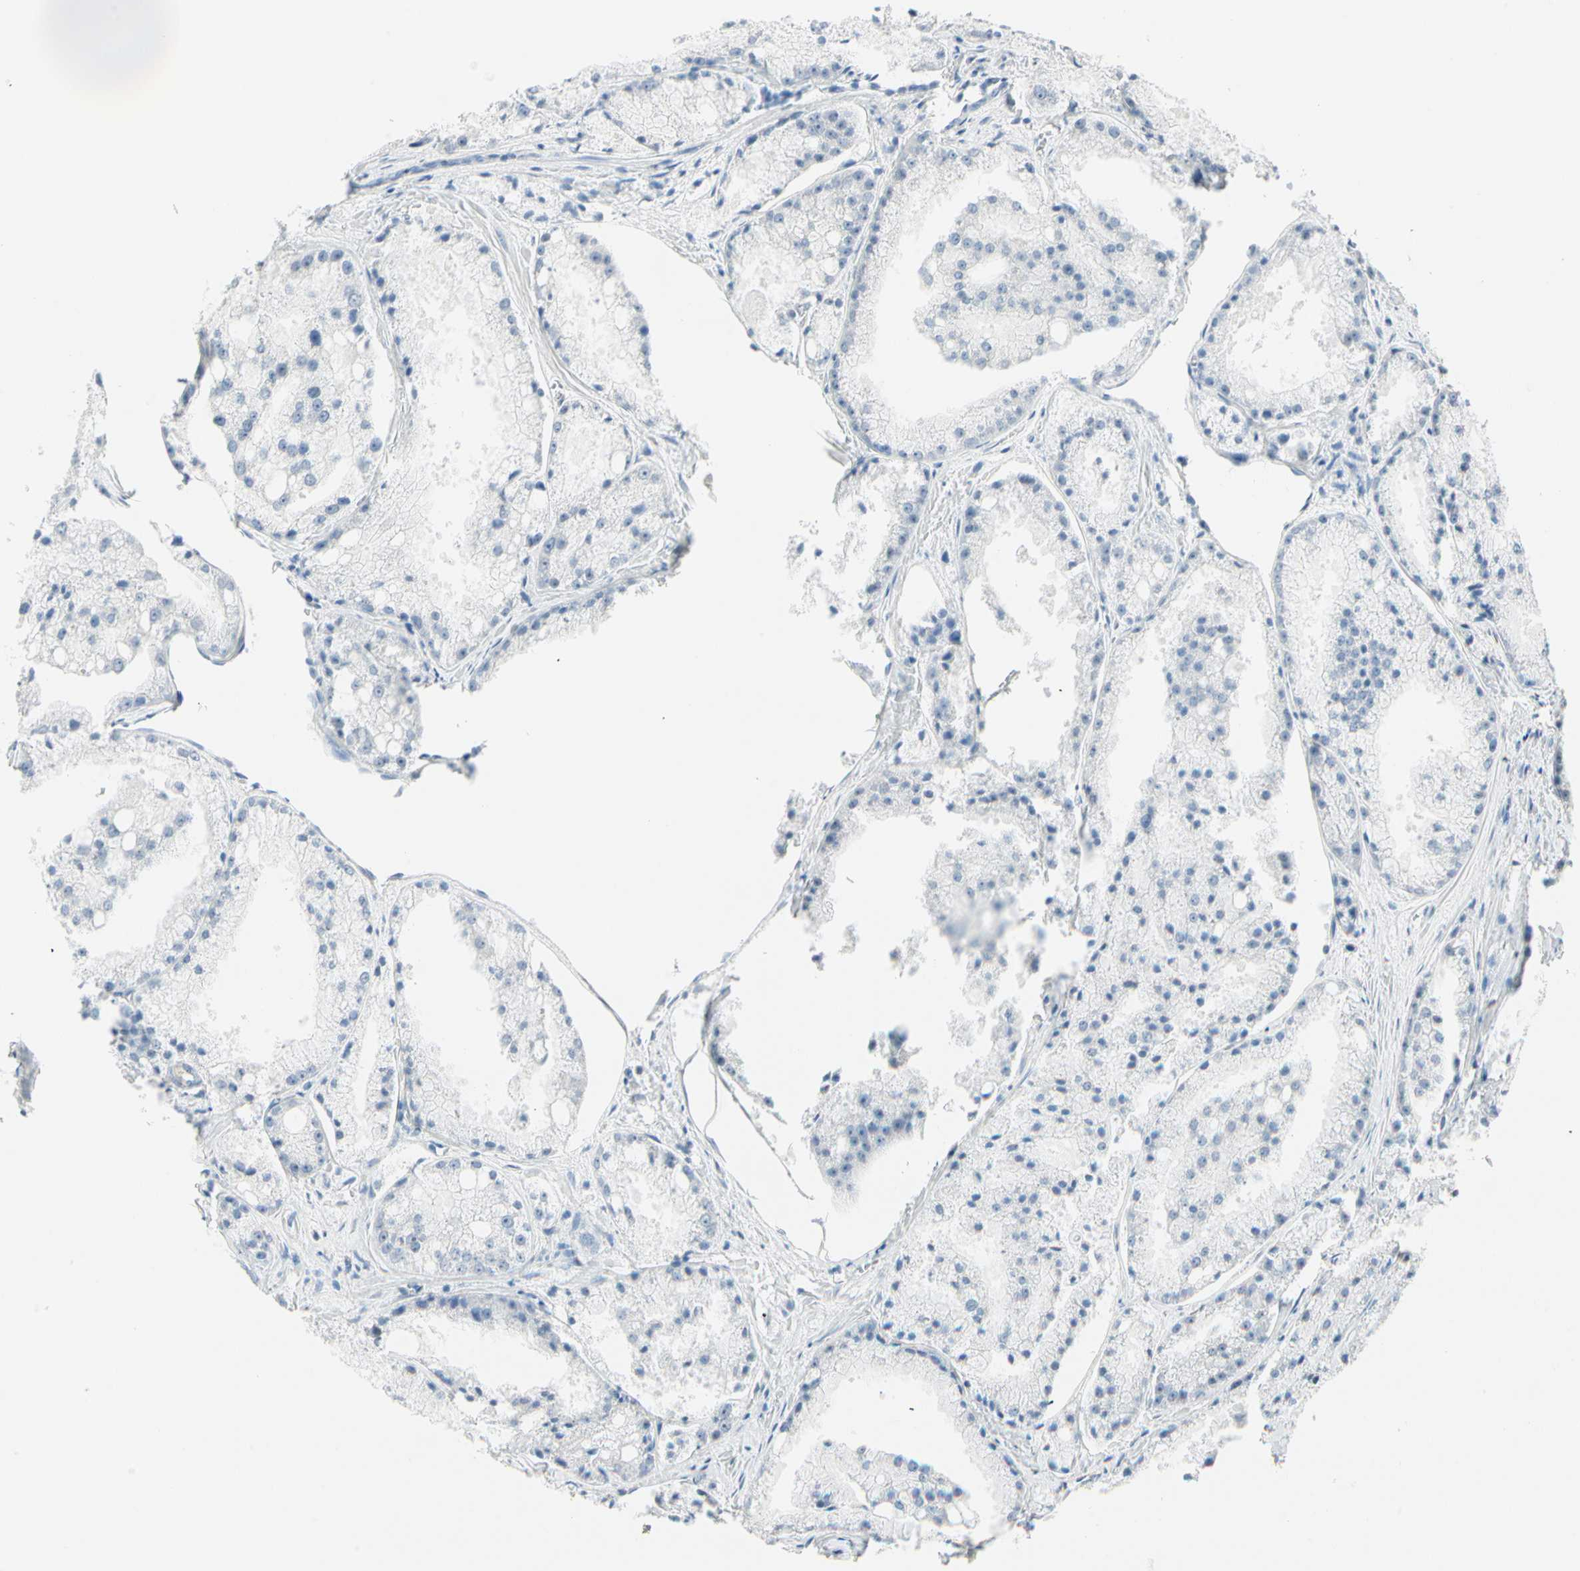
{"staining": {"intensity": "negative", "quantity": "none", "location": "none"}, "tissue": "prostate cancer", "cell_type": "Tumor cells", "image_type": "cancer", "snomed": [{"axis": "morphology", "description": "Adenocarcinoma, Low grade"}, {"axis": "topography", "description": "Prostate"}], "caption": "The image exhibits no staining of tumor cells in prostate cancer.", "gene": "MLLT10", "patient": {"sex": "male", "age": 64}}